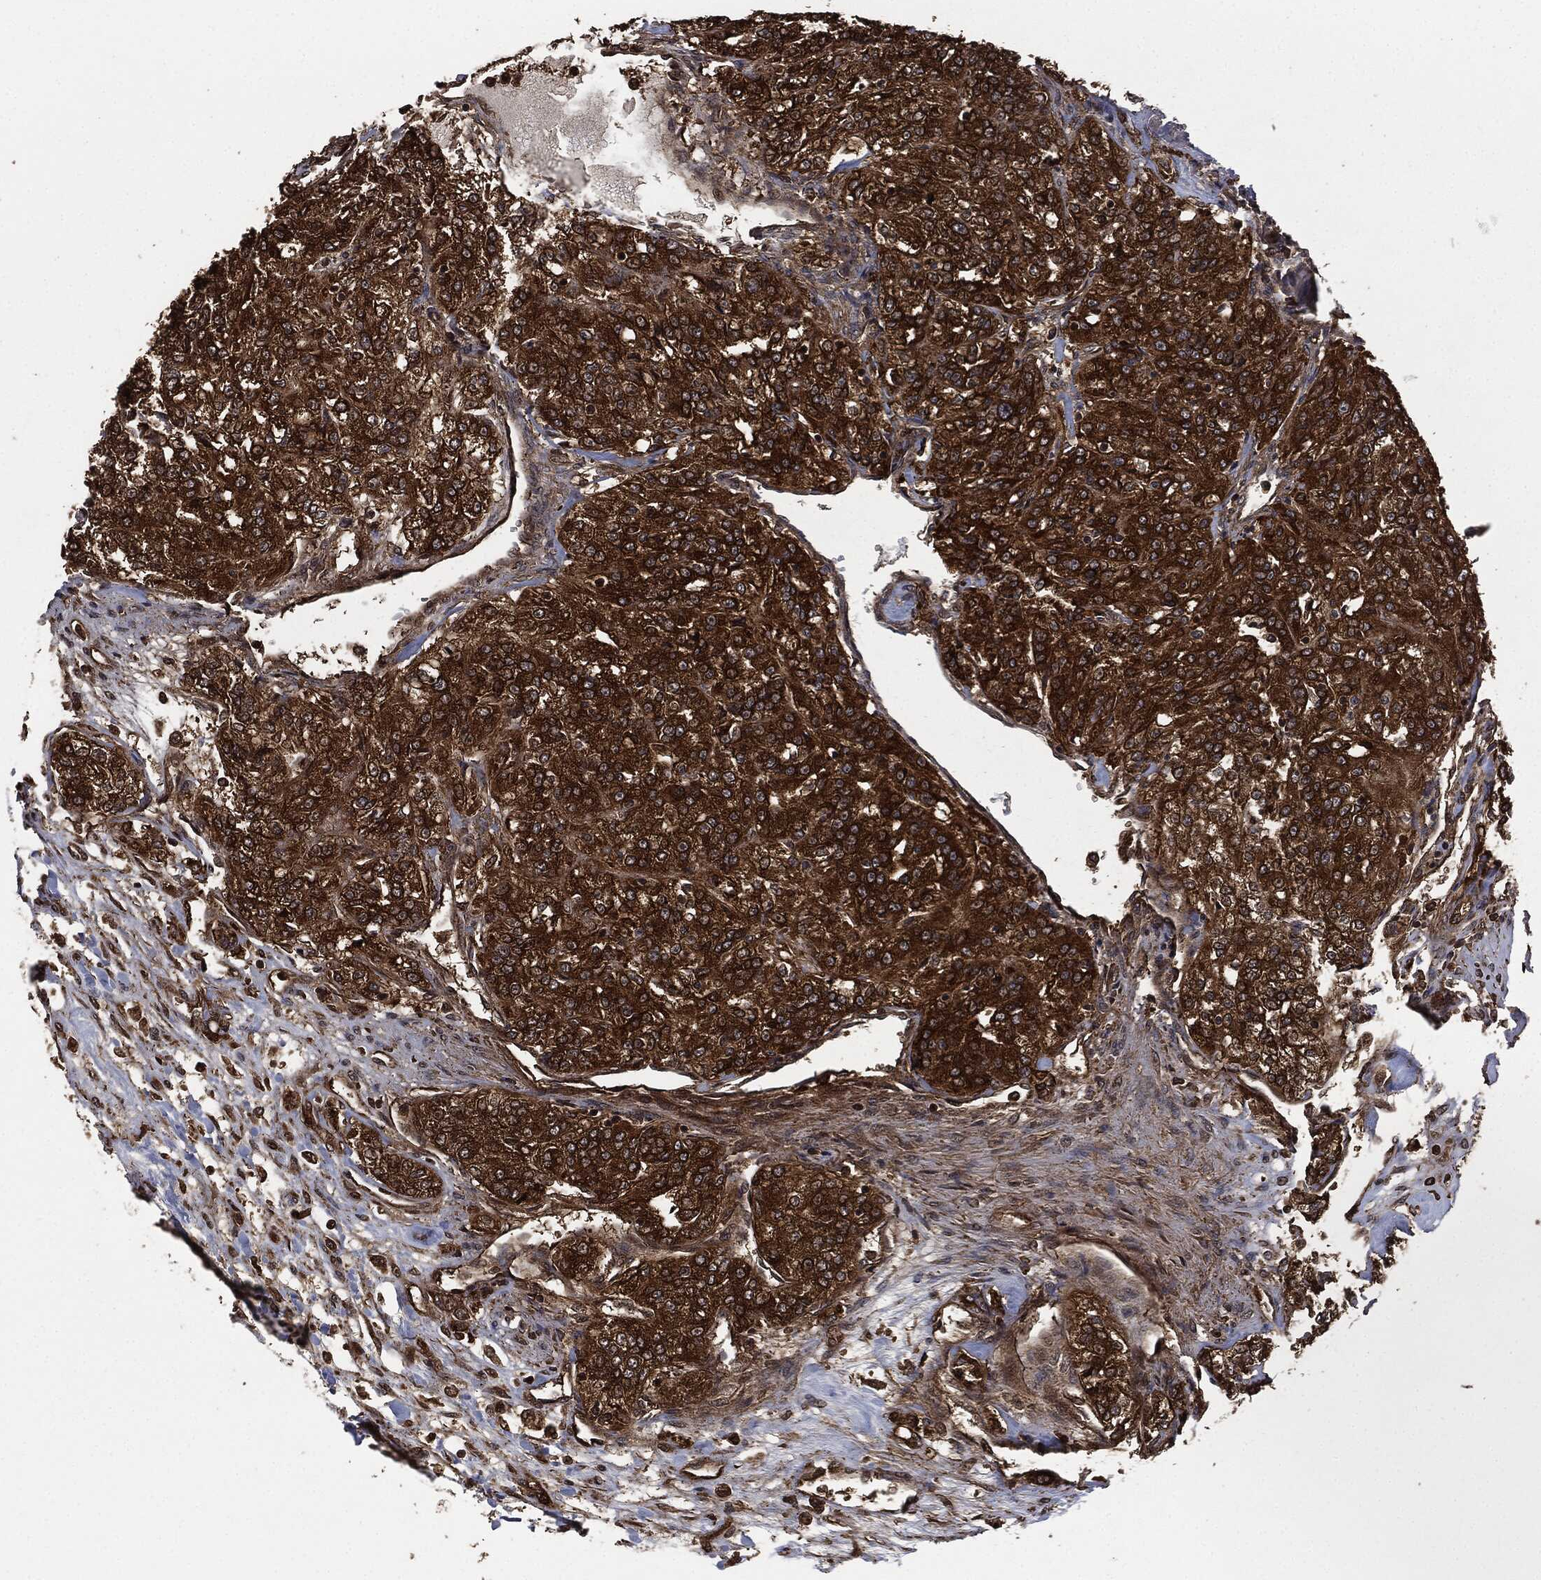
{"staining": {"intensity": "strong", "quantity": ">75%", "location": "cytoplasmic/membranous"}, "tissue": "renal cancer", "cell_type": "Tumor cells", "image_type": "cancer", "snomed": [{"axis": "morphology", "description": "Adenocarcinoma, NOS"}, {"axis": "topography", "description": "Kidney"}], "caption": "IHC photomicrograph of neoplastic tissue: human renal cancer stained using IHC exhibits high levels of strong protein expression localized specifically in the cytoplasmic/membranous of tumor cells, appearing as a cytoplasmic/membranous brown color.", "gene": "HRAS", "patient": {"sex": "female", "age": 63}}